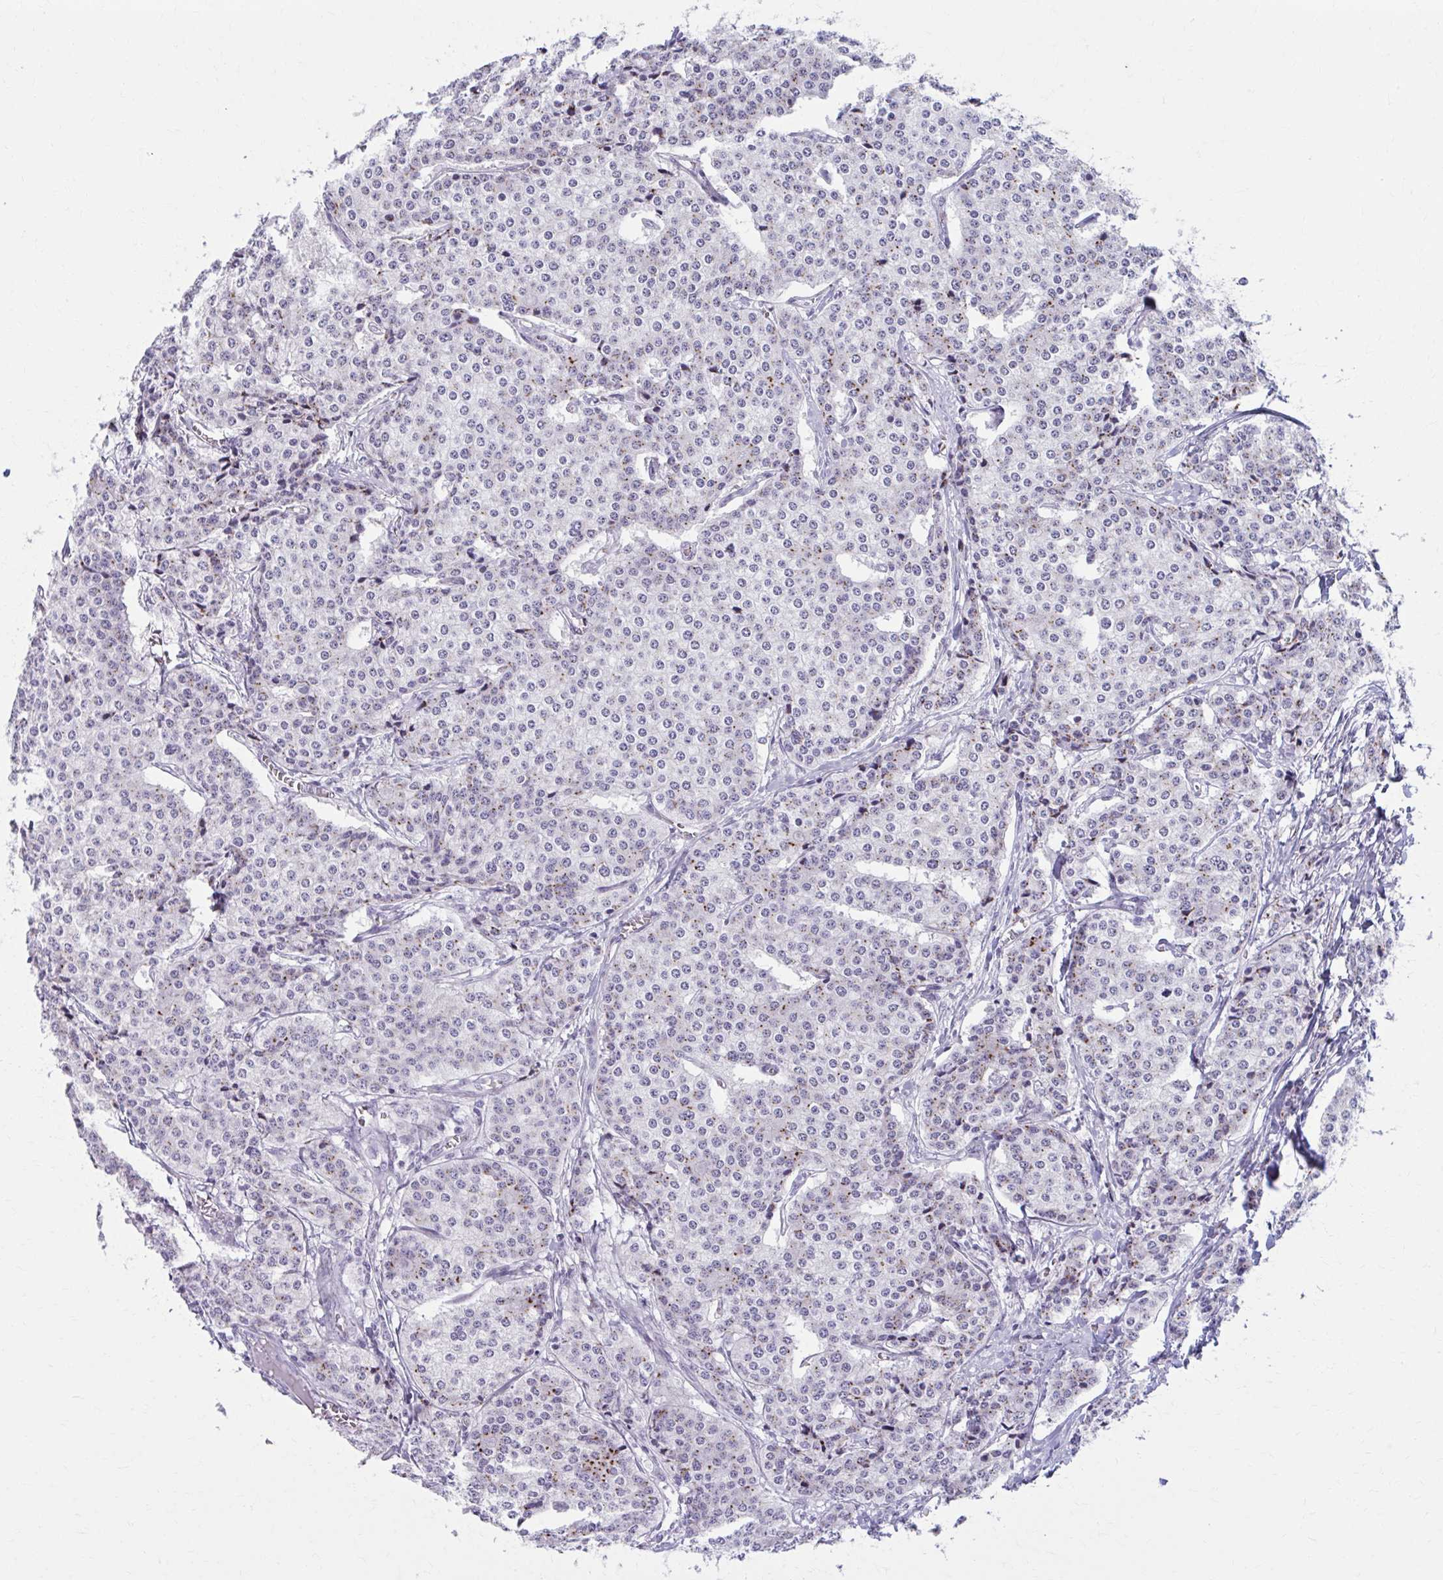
{"staining": {"intensity": "moderate", "quantity": "<25%", "location": "cytoplasmic/membranous"}, "tissue": "carcinoid", "cell_type": "Tumor cells", "image_type": "cancer", "snomed": [{"axis": "morphology", "description": "Carcinoid, malignant, NOS"}, {"axis": "topography", "description": "Small intestine"}], "caption": "Immunohistochemistry photomicrograph of neoplastic tissue: human carcinoid stained using immunohistochemistry displays low levels of moderate protein expression localized specifically in the cytoplasmic/membranous of tumor cells, appearing as a cytoplasmic/membranous brown color.", "gene": "ZNF682", "patient": {"sex": "female", "age": 64}}